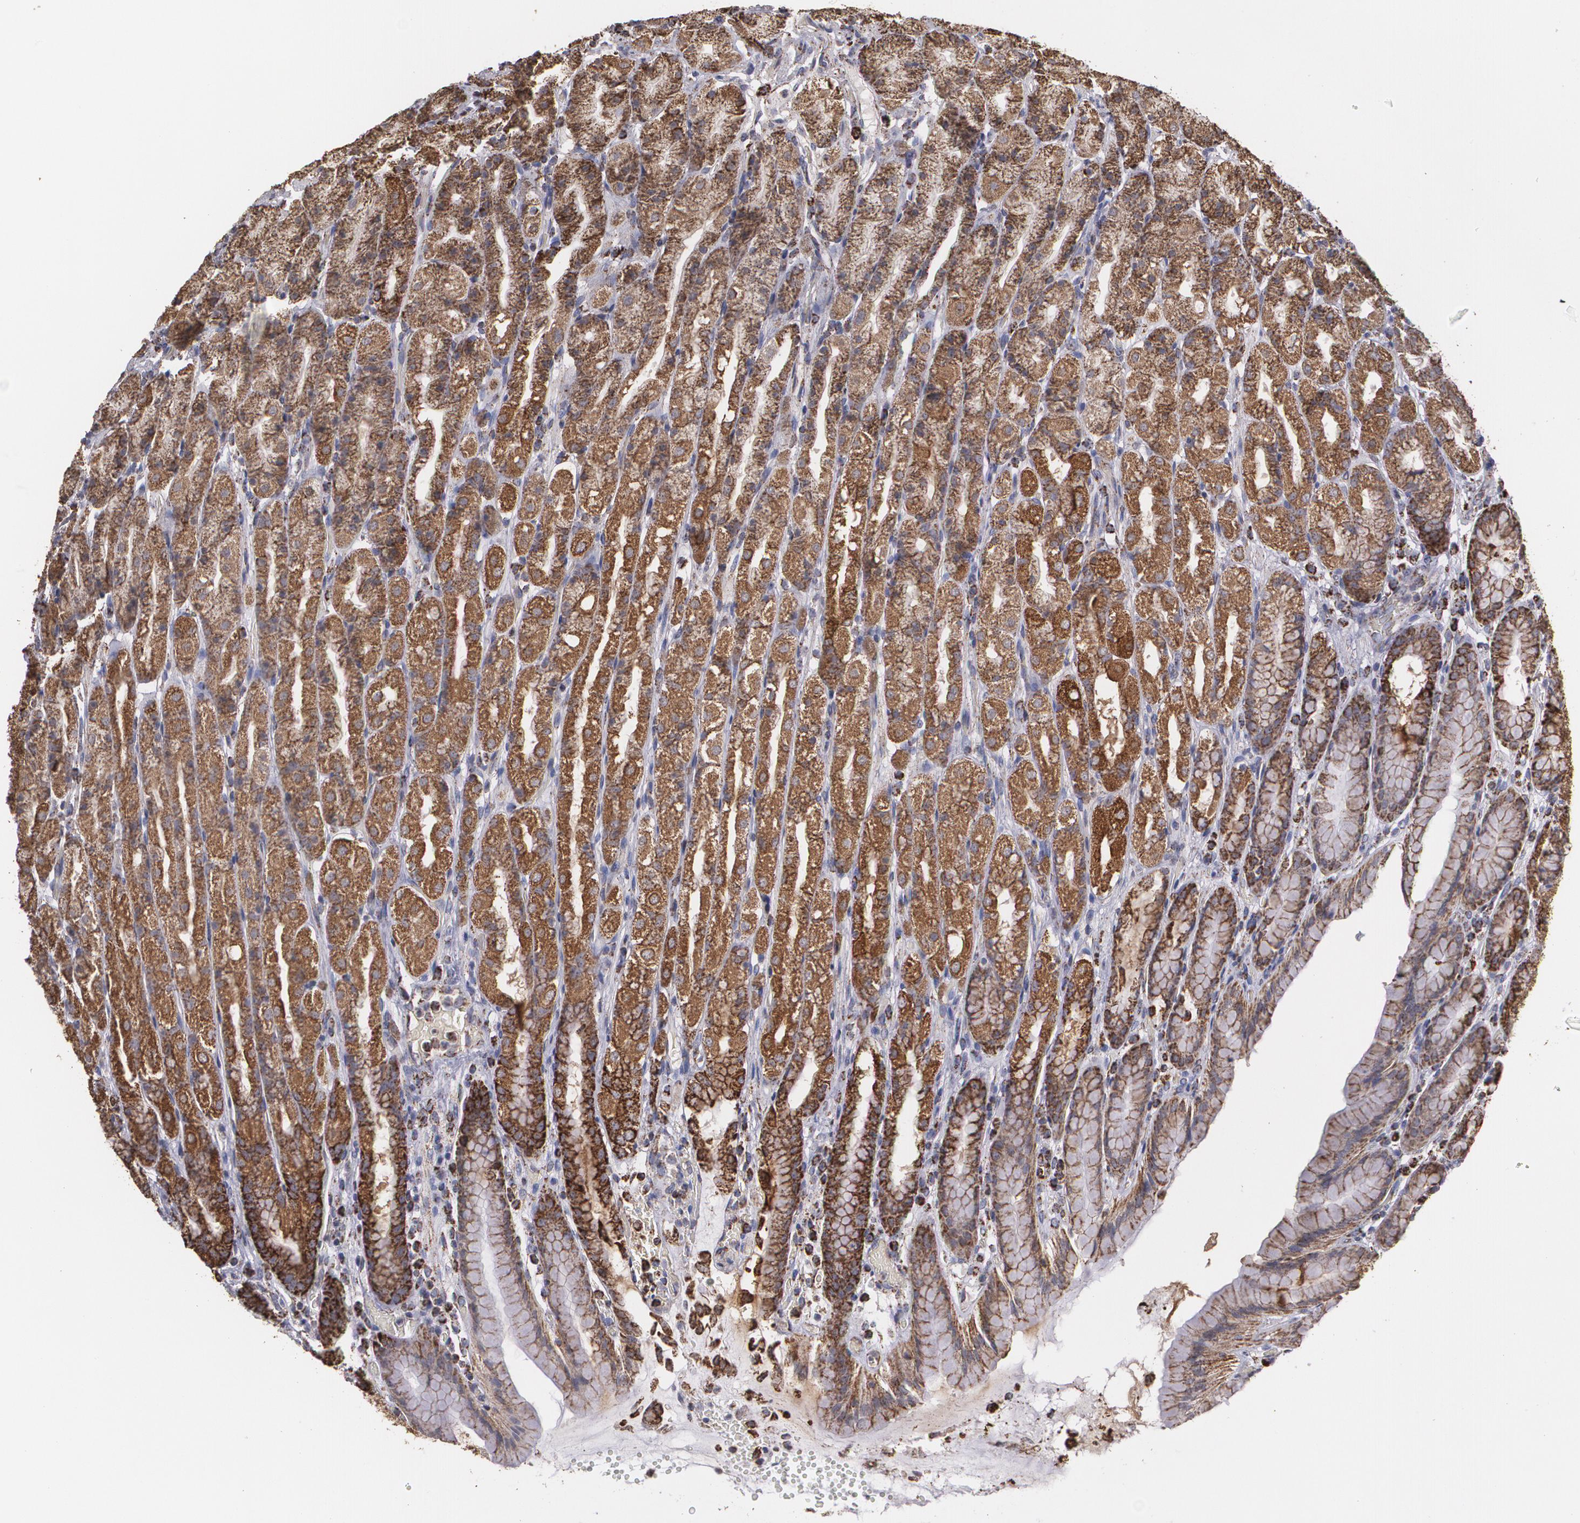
{"staining": {"intensity": "strong", "quantity": ">75%", "location": "cytoplasmic/membranous"}, "tissue": "stomach", "cell_type": "Glandular cells", "image_type": "normal", "snomed": [{"axis": "morphology", "description": "Normal tissue, NOS"}, {"axis": "topography", "description": "Stomach, upper"}], "caption": "Immunohistochemical staining of normal human stomach demonstrates strong cytoplasmic/membranous protein positivity in about >75% of glandular cells.", "gene": "HSPD1", "patient": {"sex": "male", "age": 68}}